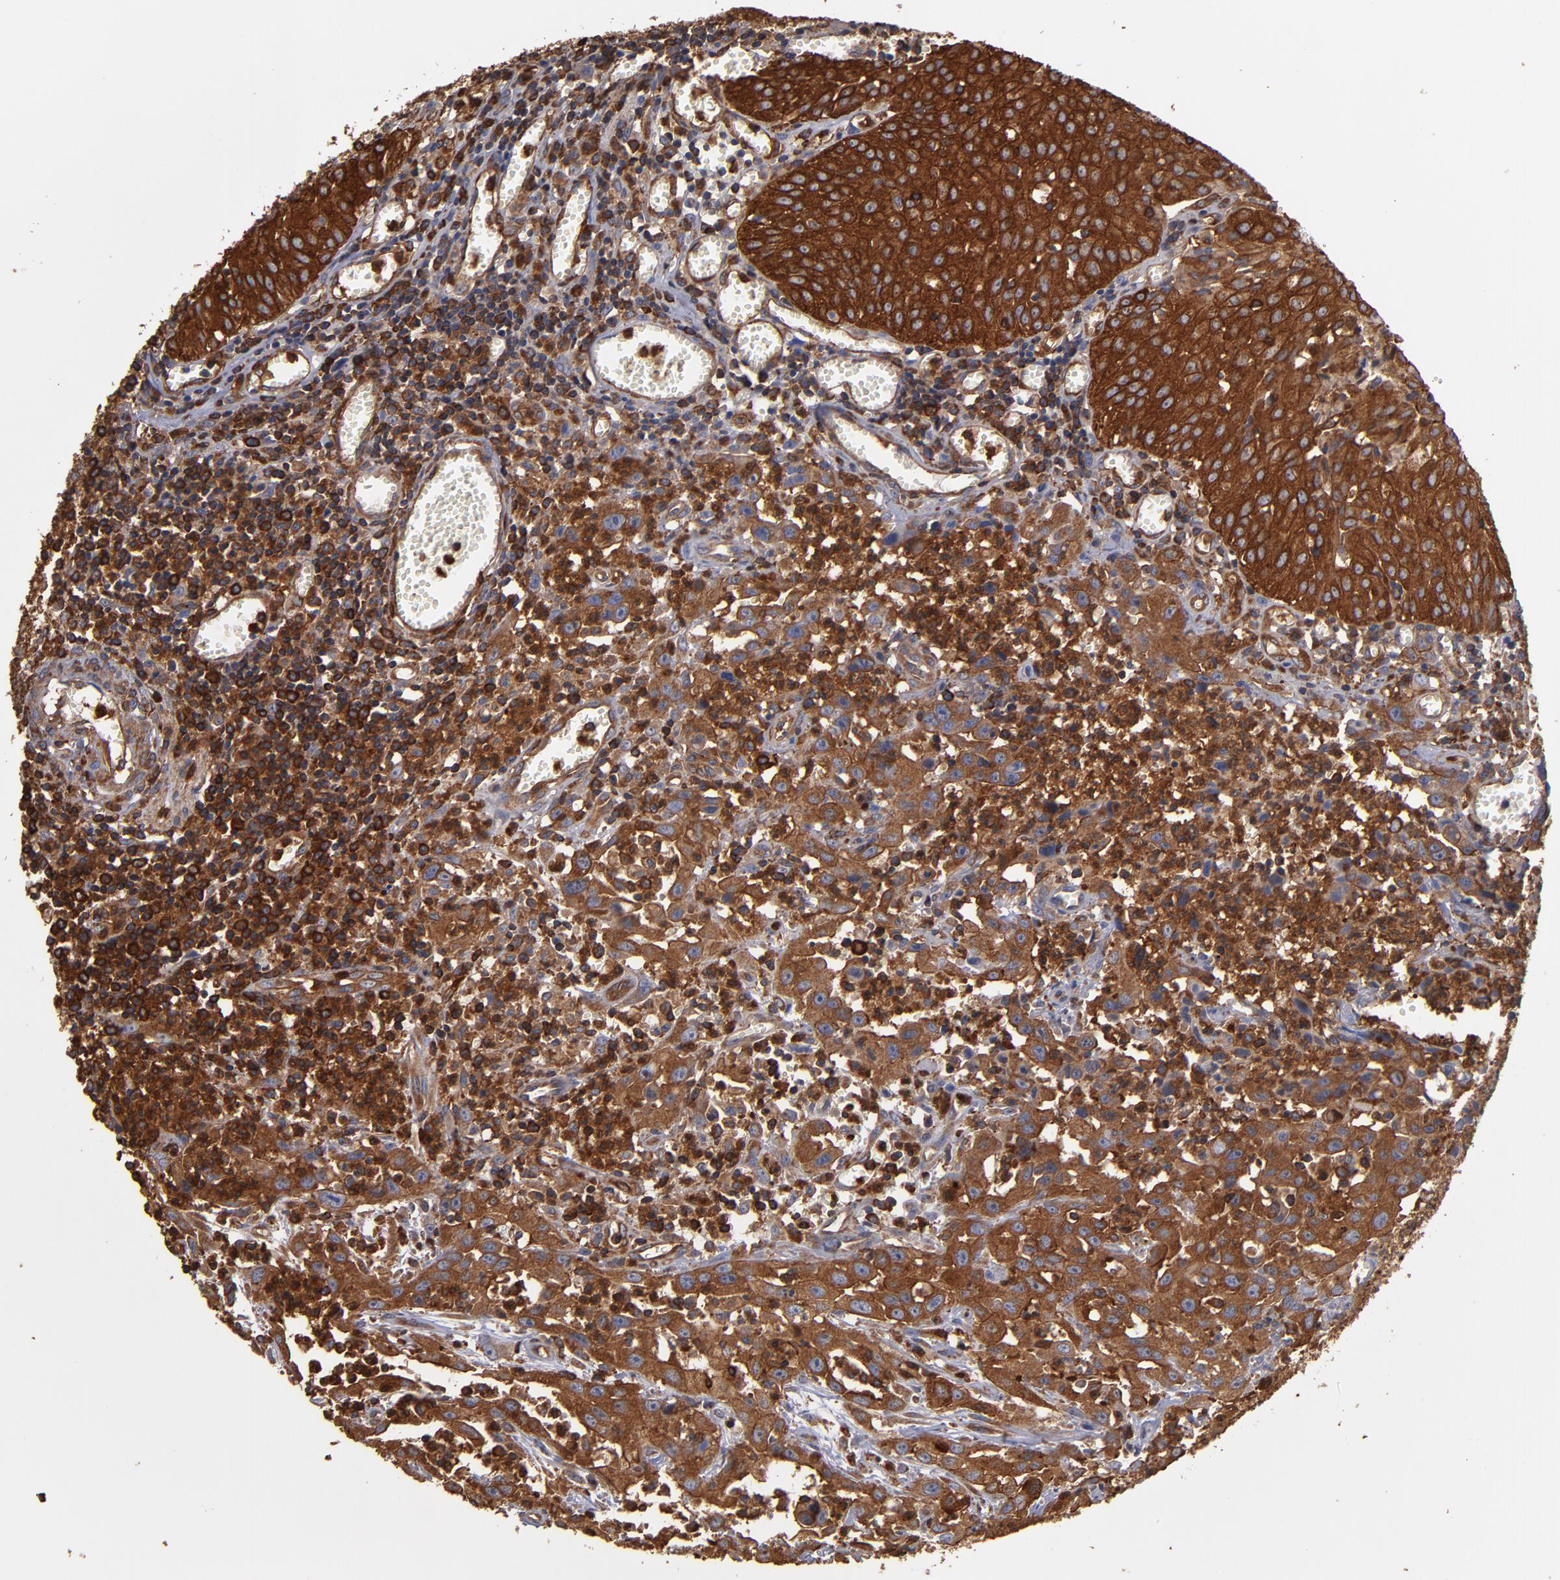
{"staining": {"intensity": "strong", "quantity": ">75%", "location": "cytoplasmic/membranous"}, "tissue": "urothelial cancer", "cell_type": "Tumor cells", "image_type": "cancer", "snomed": [{"axis": "morphology", "description": "Urothelial carcinoma, High grade"}, {"axis": "topography", "description": "Urinary bladder"}], "caption": "Urothelial cancer stained with DAB (3,3'-diaminobenzidine) immunohistochemistry exhibits high levels of strong cytoplasmic/membranous expression in about >75% of tumor cells.", "gene": "ACTN4", "patient": {"sex": "male", "age": 66}}